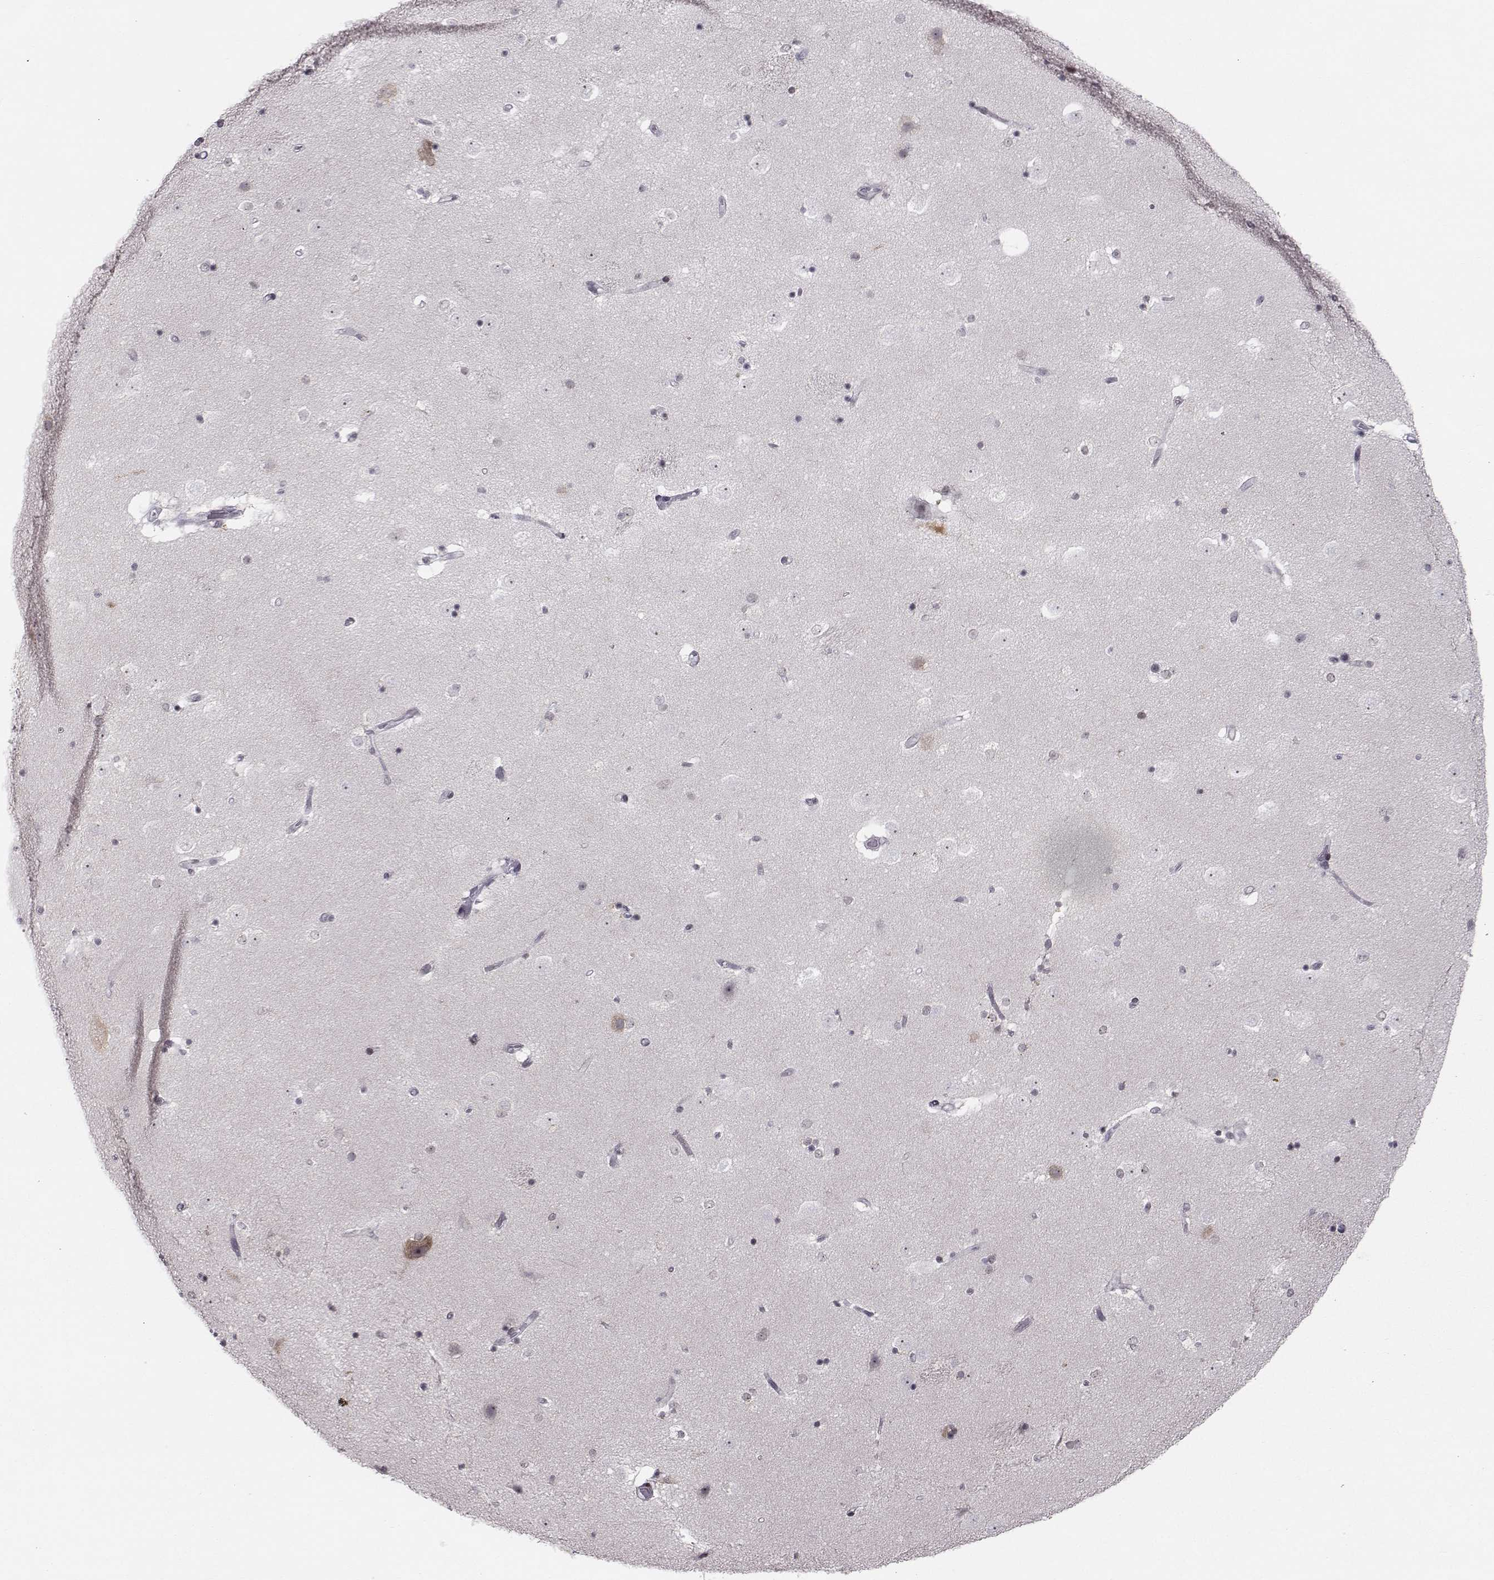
{"staining": {"intensity": "negative", "quantity": "none", "location": "none"}, "tissue": "caudate", "cell_type": "Glial cells", "image_type": "normal", "snomed": [{"axis": "morphology", "description": "Normal tissue, NOS"}, {"axis": "topography", "description": "Lateral ventricle wall"}], "caption": "An IHC histopathology image of unremarkable caudate is shown. There is no staining in glial cells of caudate. (DAB IHC visualized using brightfield microscopy, high magnification).", "gene": "MARCHF4", "patient": {"sex": "male", "age": 51}}